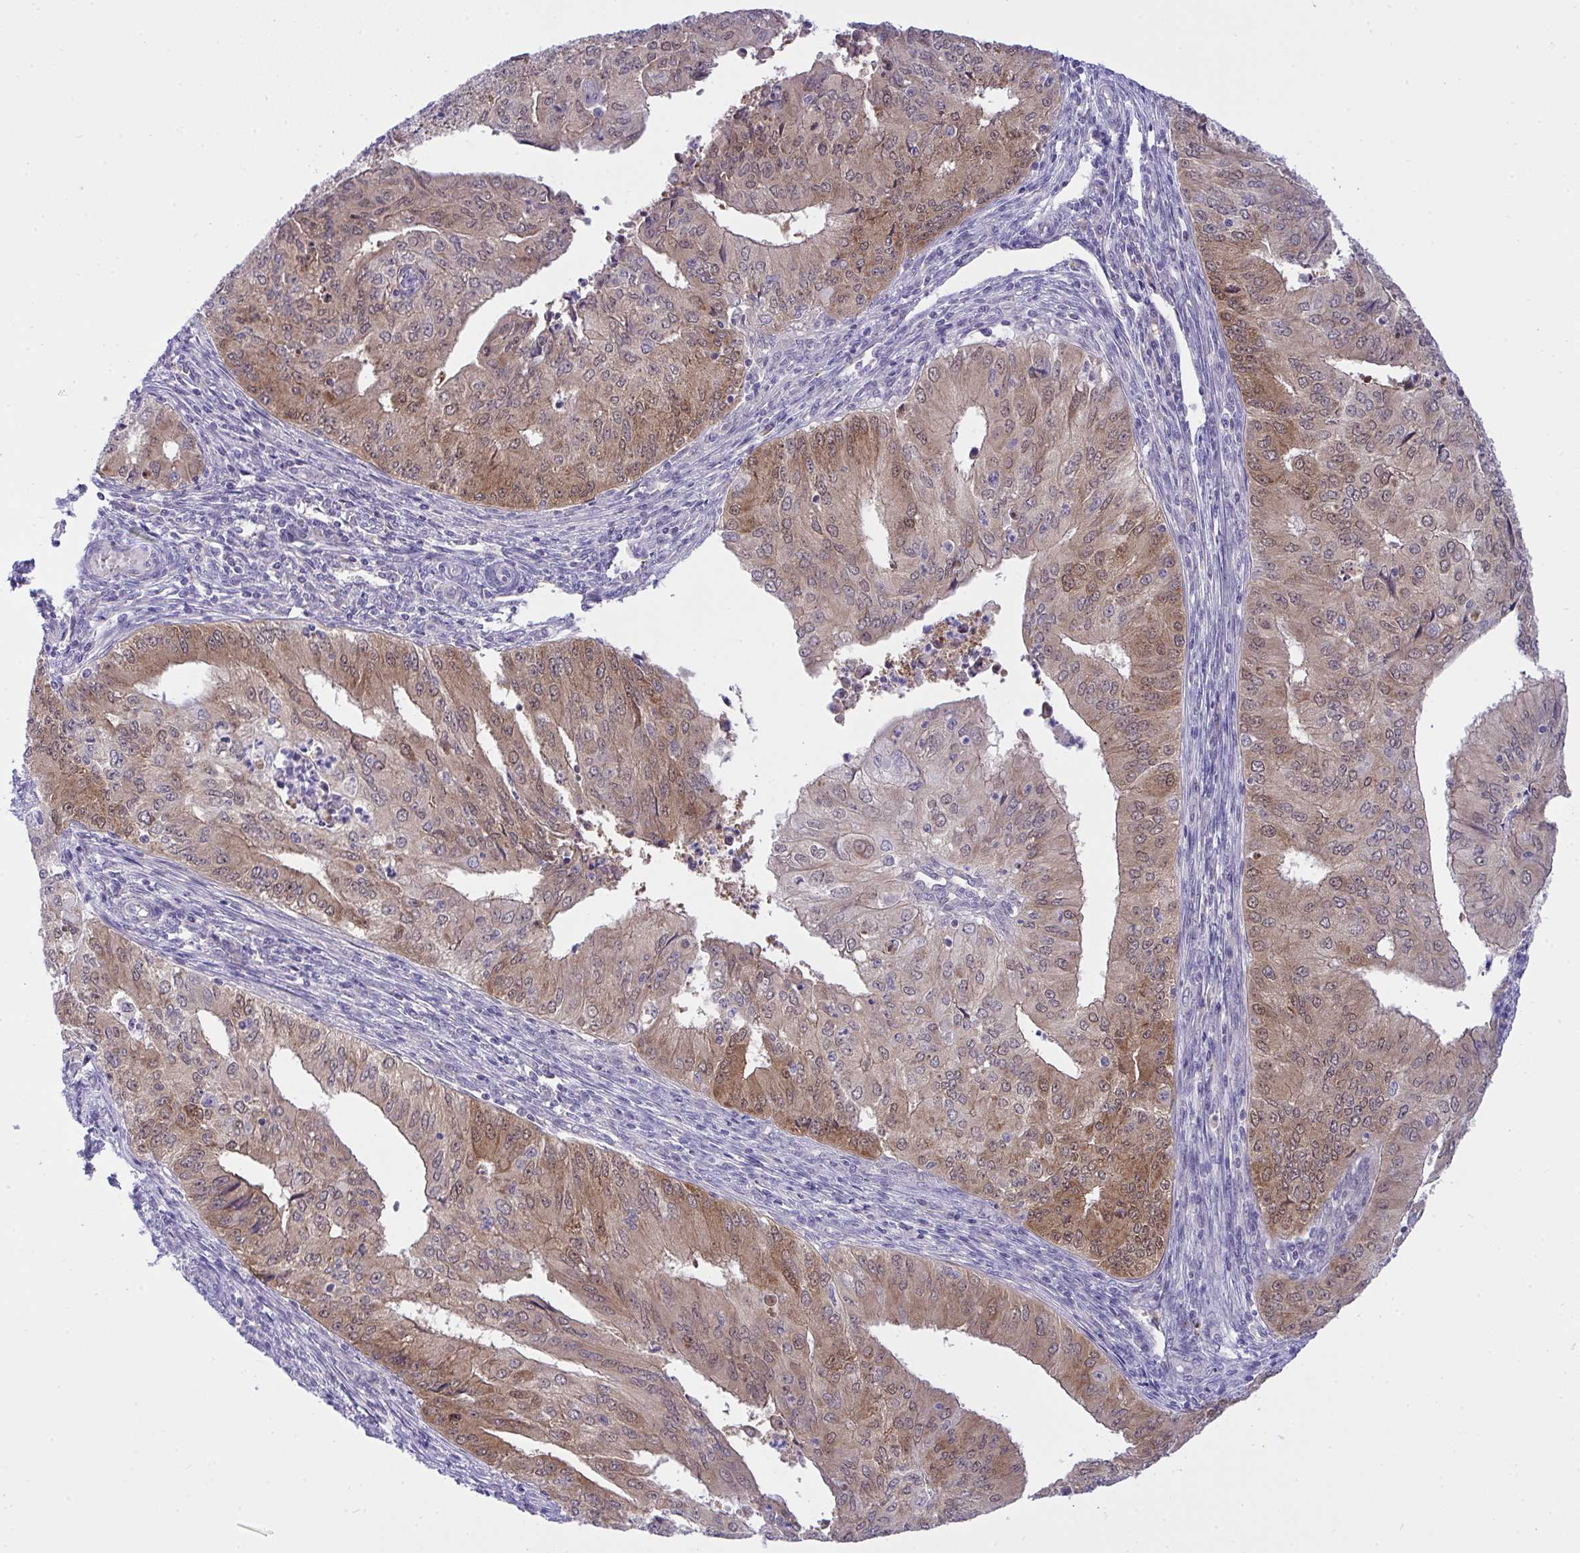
{"staining": {"intensity": "moderate", "quantity": ">75%", "location": "cytoplasmic/membranous,nuclear"}, "tissue": "endometrial cancer", "cell_type": "Tumor cells", "image_type": "cancer", "snomed": [{"axis": "morphology", "description": "Adenocarcinoma, NOS"}, {"axis": "topography", "description": "Endometrium"}], "caption": "A high-resolution micrograph shows IHC staining of endometrial cancer (adenocarcinoma), which displays moderate cytoplasmic/membranous and nuclear staining in about >75% of tumor cells.", "gene": "HOXD12", "patient": {"sex": "female", "age": 50}}